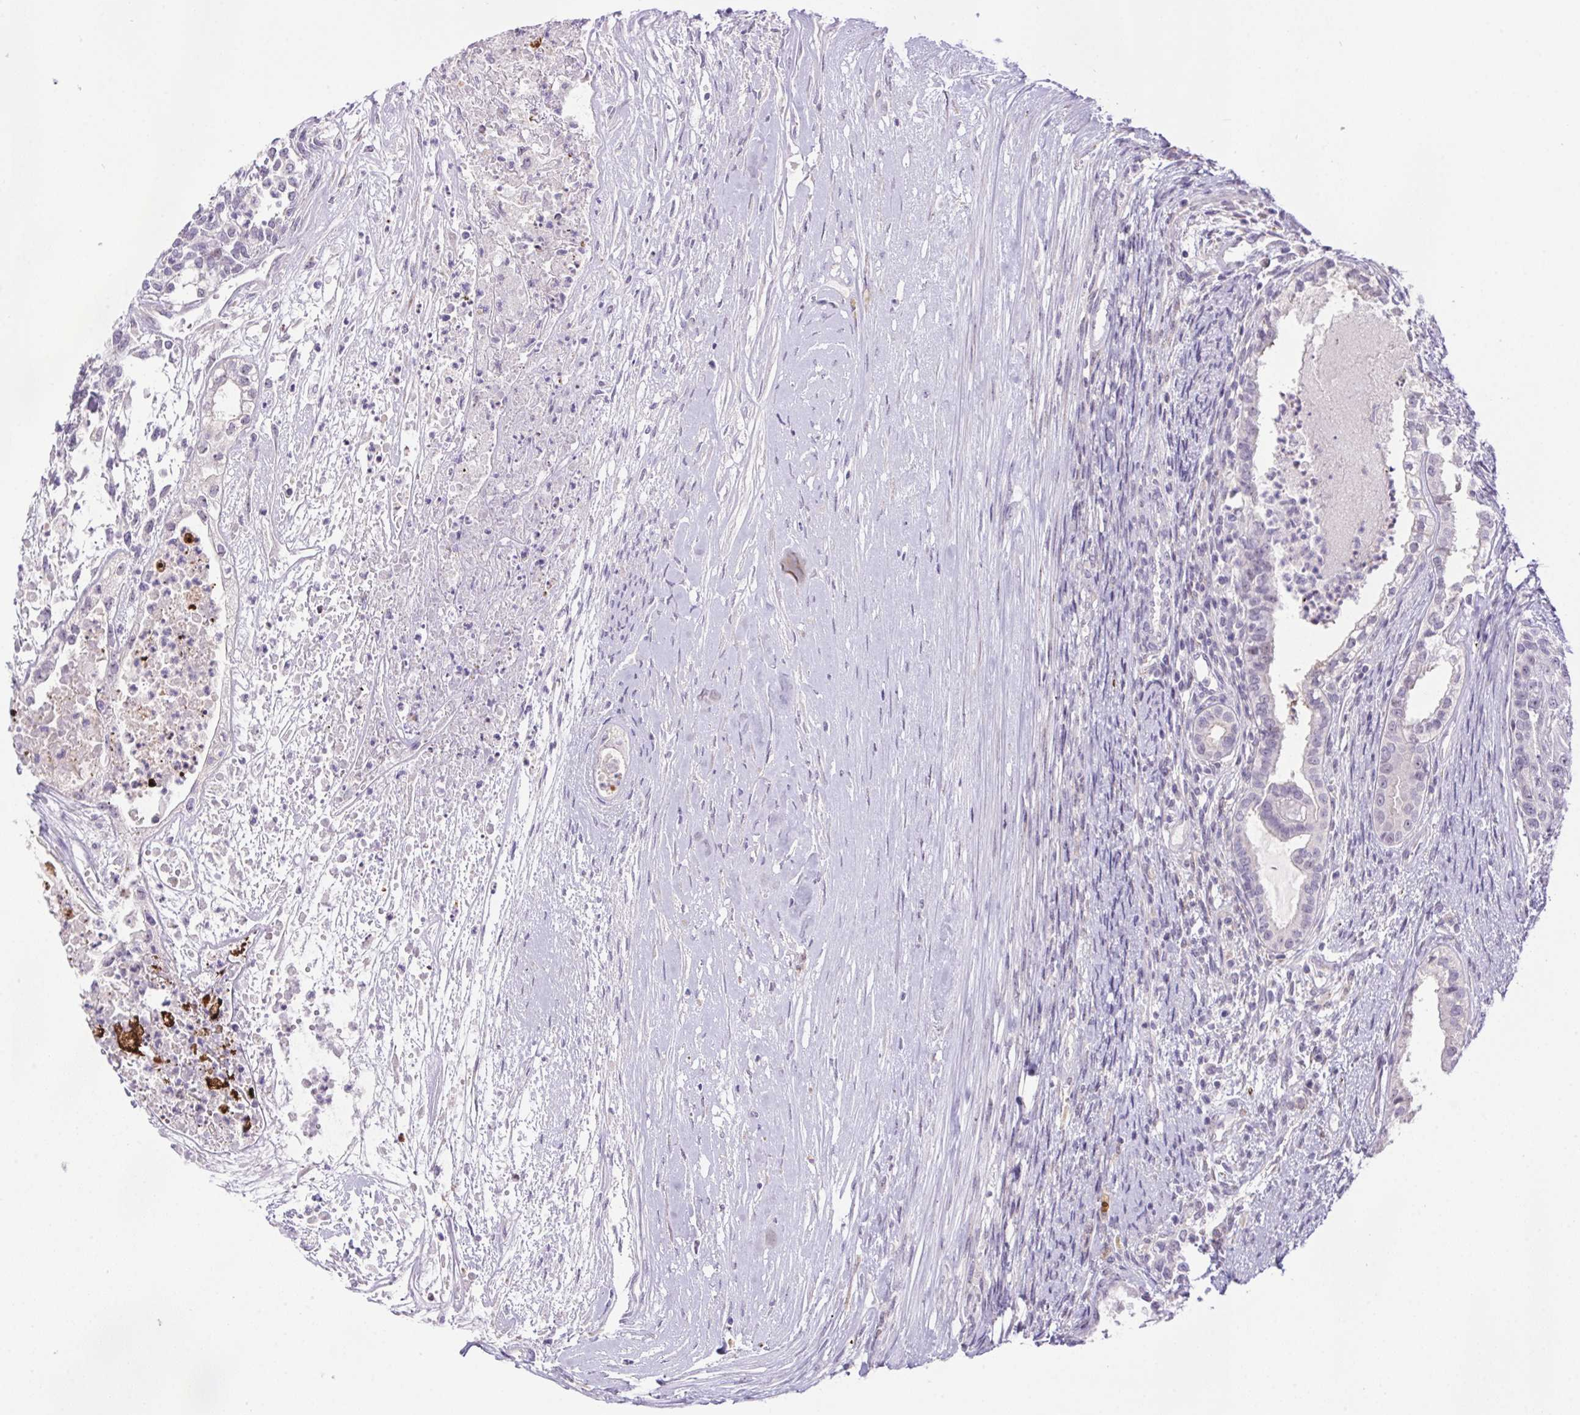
{"staining": {"intensity": "negative", "quantity": "none", "location": "none"}, "tissue": "testis cancer", "cell_type": "Tumor cells", "image_type": "cancer", "snomed": [{"axis": "morphology", "description": "Carcinoma, Embryonal, NOS"}, {"axis": "topography", "description": "Testis"}], "caption": "Immunohistochemistry of testis embryonal carcinoma displays no positivity in tumor cells.", "gene": "LRRTM1", "patient": {"sex": "male", "age": 37}}